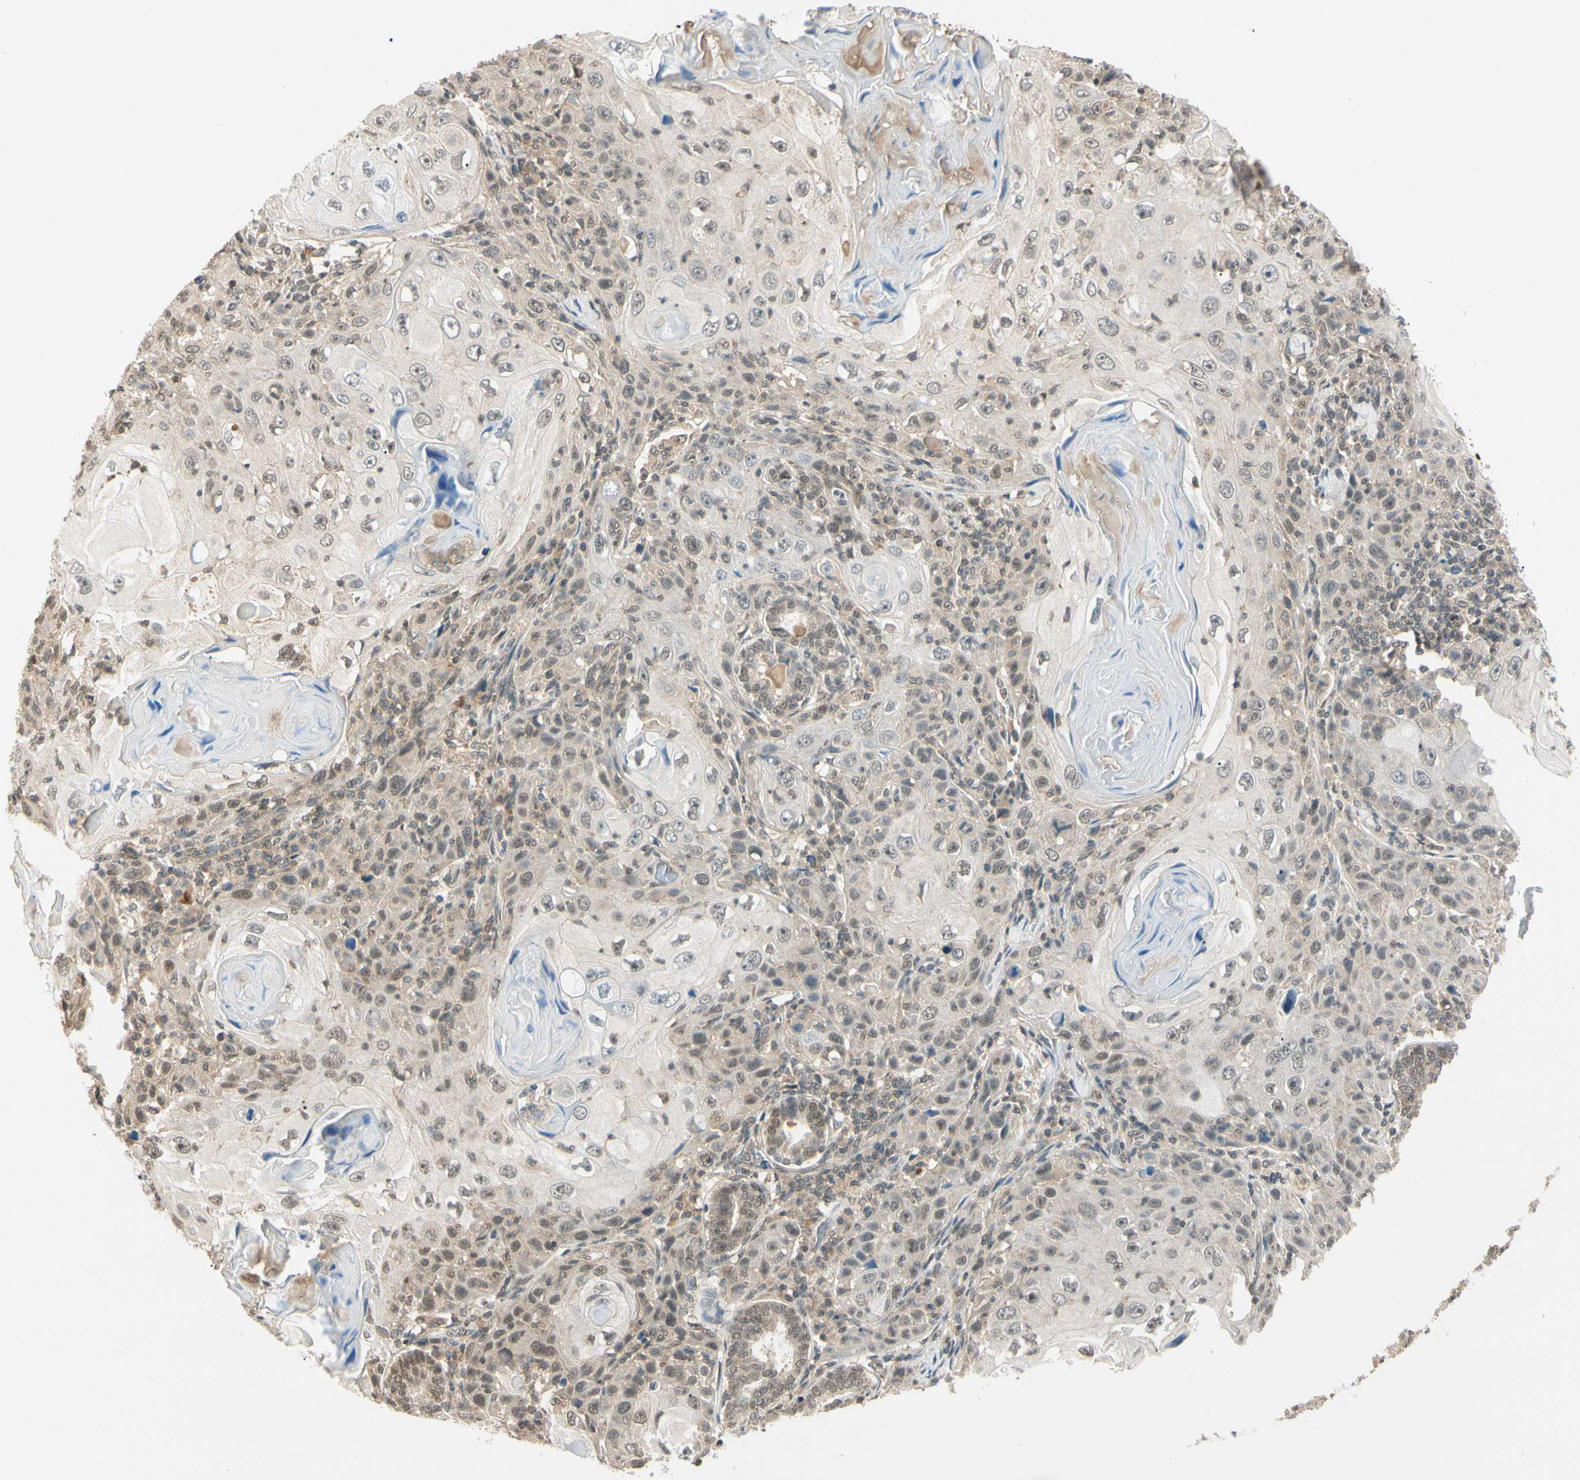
{"staining": {"intensity": "weak", "quantity": ">75%", "location": "cytoplasmic/membranous,nuclear"}, "tissue": "skin cancer", "cell_type": "Tumor cells", "image_type": "cancer", "snomed": [{"axis": "morphology", "description": "Squamous cell carcinoma, NOS"}, {"axis": "topography", "description": "Skin"}], "caption": "Protein staining reveals weak cytoplasmic/membranous and nuclear staining in about >75% of tumor cells in skin squamous cell carcinoma. Nuclei are stained in blue.", "gene": "ZSCAN12", "patient": {"sex": "female", "age": 88}}